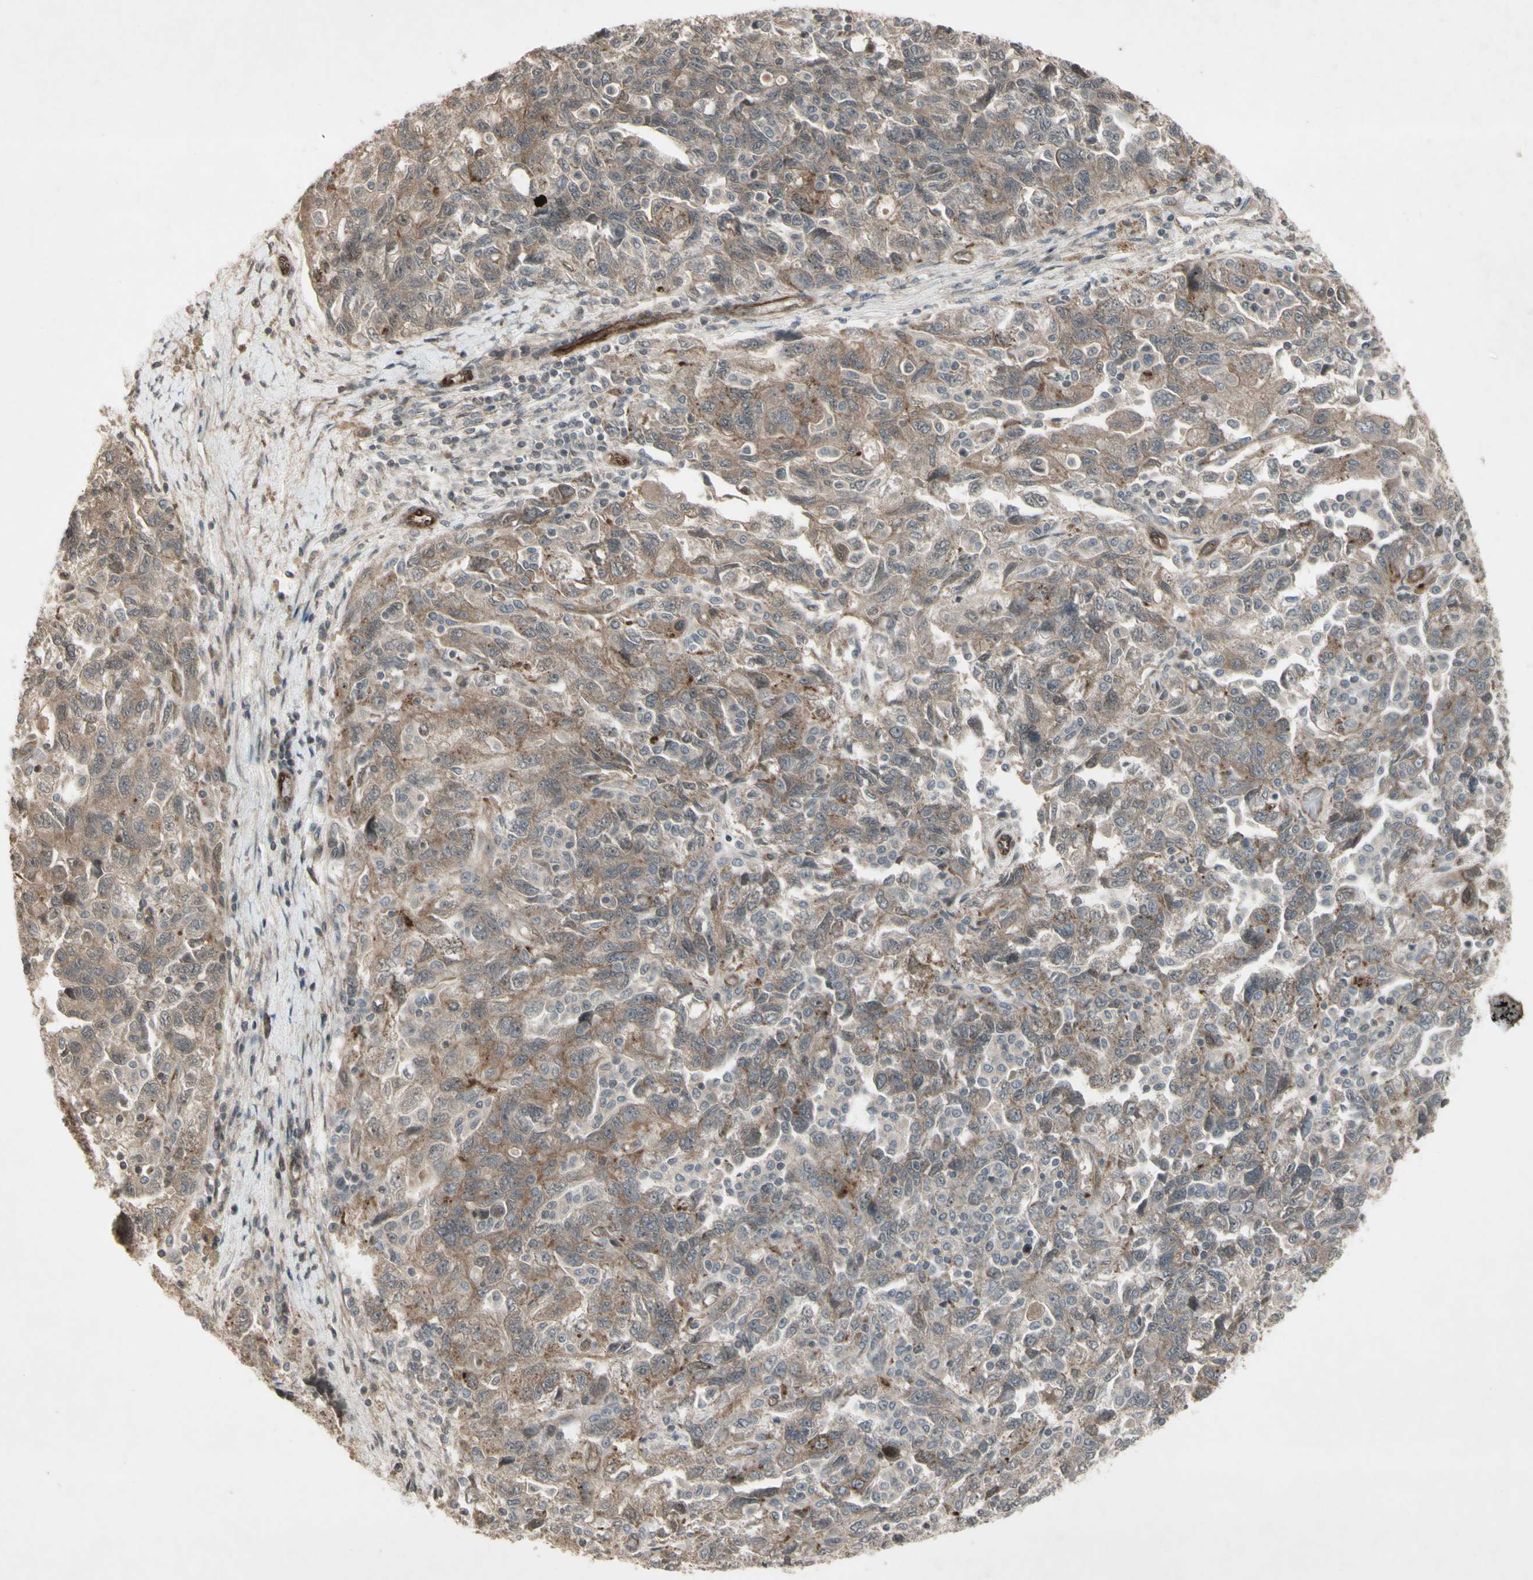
{"staining": {"intensity": "weak", "quantity": ">75%", "location": "cytoplasmic/membranous"}, "tissue": "ovarian cancer", "cell_type": "Tumor cells", "image_type": "cancer", "snomed": [{"axis": "morphology", "description": "Carcinoma, NOS"}, {"axis": "morphology", "description": "Cystadenocarcinoma, serous, NOS"}, {"axis": "topography", "description": "Ovary"}], "caption": "Protein expression analysis of human ovarian cancer (serous cystadenocarcinoma) reveals weak cytoplasmic/membranous positivity in about >75% of tumor cells.", "gene": "JAG1", "patient": {"sex": "female", "age": 69}}